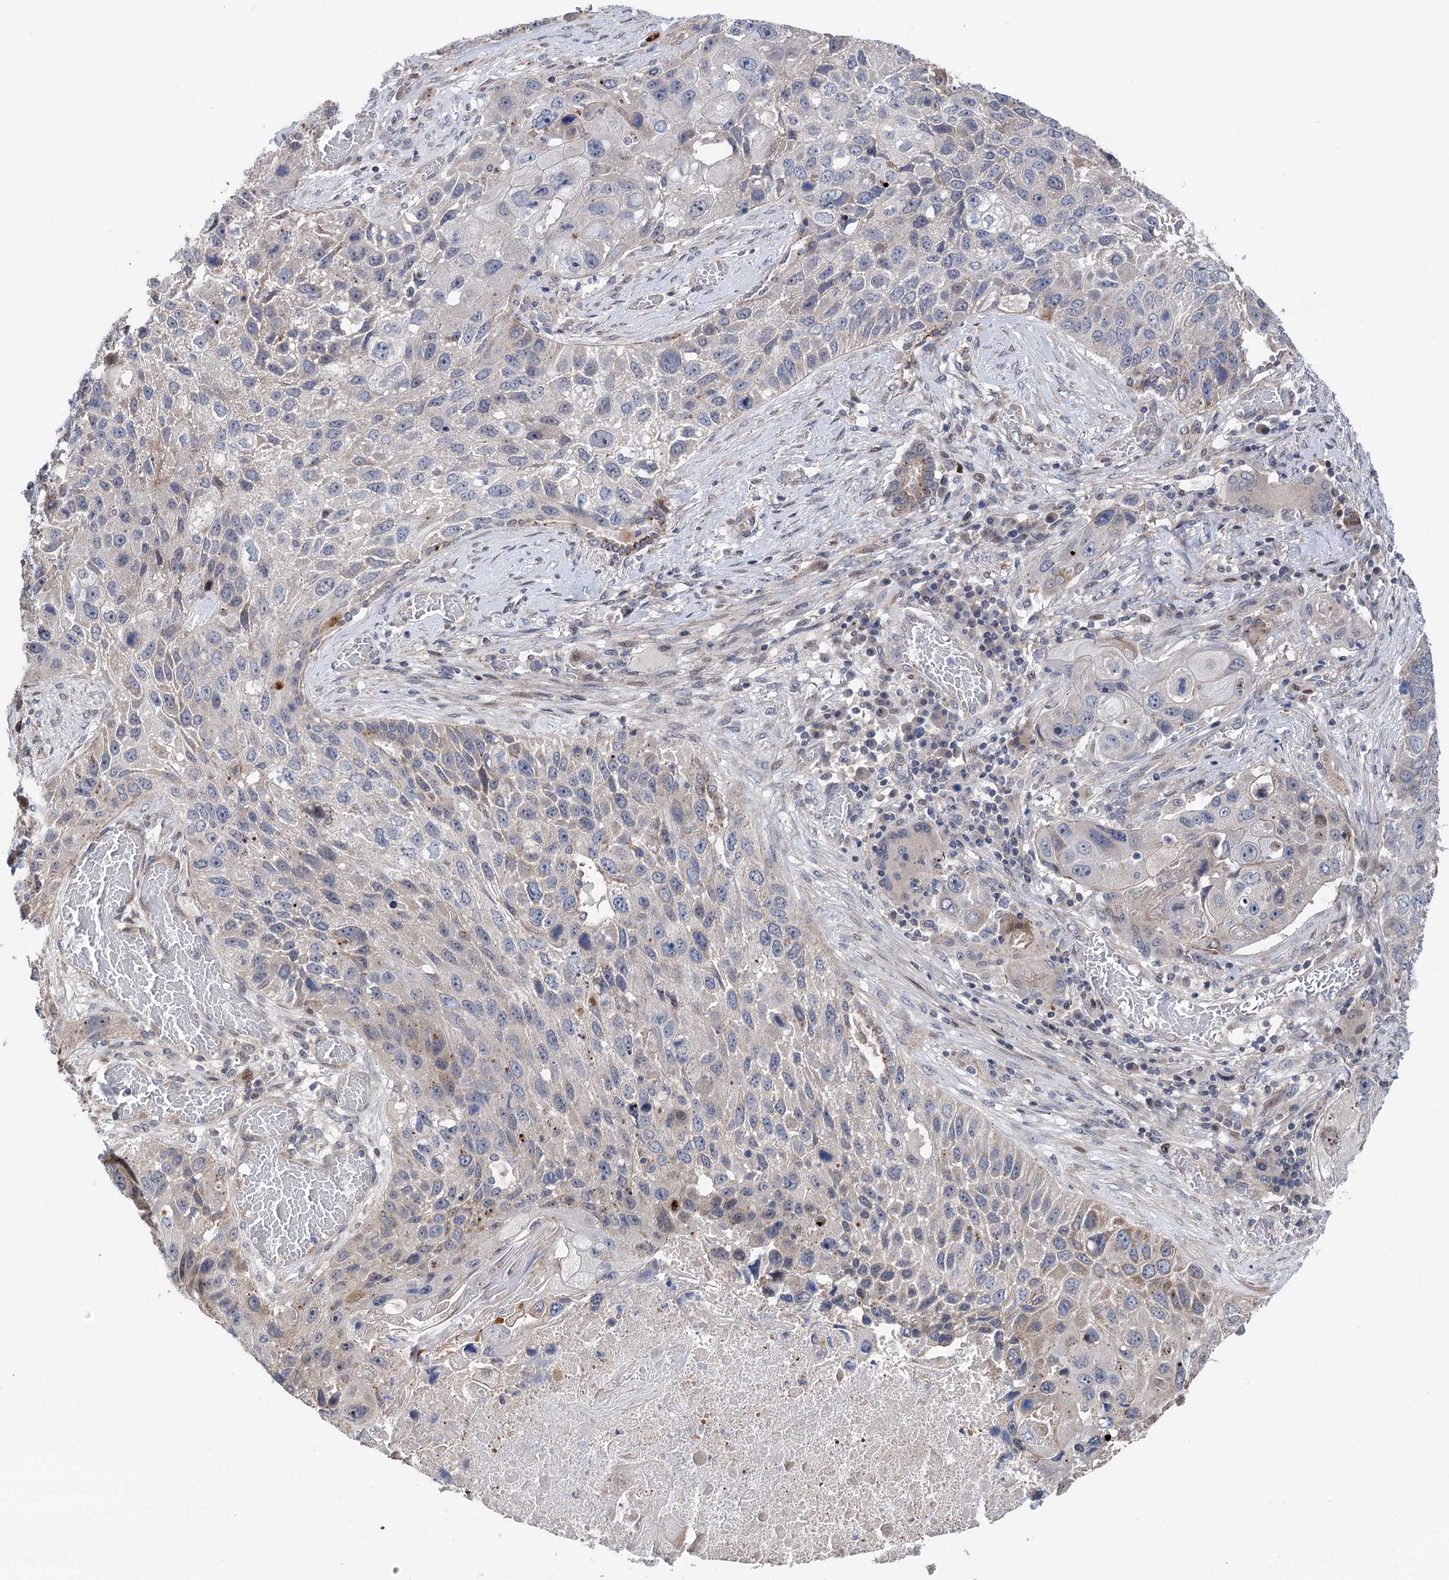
{"staining": {"intensity": "negative", "quantity": "none", "location": "none"}, "tissue": "lung cancer", "cell_type": "Tumor cells", "image_type": "cancer", "snomed": [{"axis": "morphology", "description": "Squamous cell carcinoma, NOS"}, {"axis": "topography", "description": "Lung"}], "caption": "Squamous cell carcinoma (lung) stained for a protein using immunohistochemistry (IHC) shows no expression tumor cells.", "gene": "UBR1", "patient": {"sex": "male", "age": 61}}